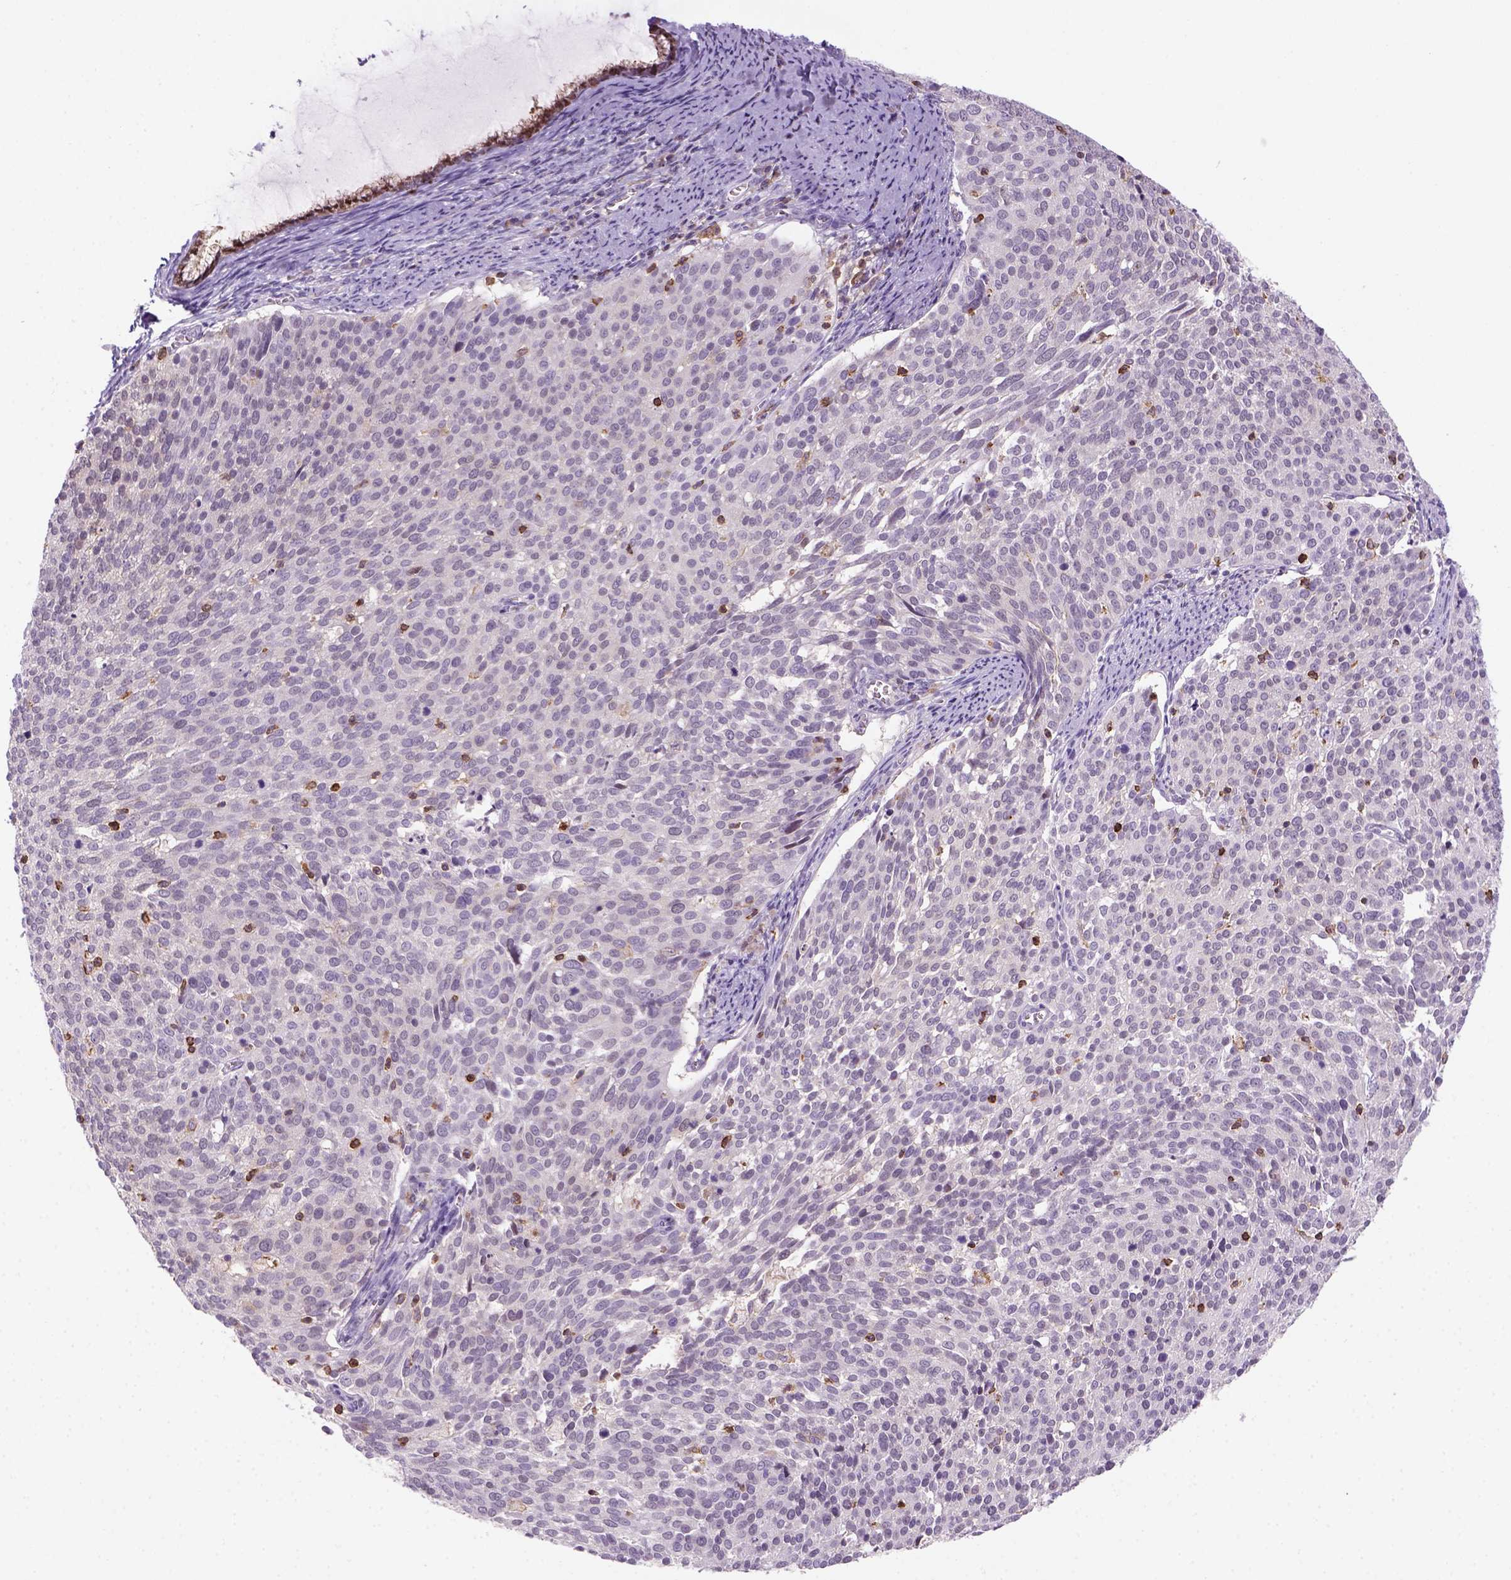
{"staining": {"intensity": "negative", "quantity": "none", "location": "none"}, "tissue": "cervical cancer", "cell_type": "Tumor cells", "image_type": "cancer", "snomed": [{"axis": "morphology", "description": "Squamous cell carcinoma, NOS"}, {"axis": "topography", "description": "Cervix"}], "caption": "DAB immunohistochemical staining of cervical squamous cell carcinoma exhibits no significant positivity in tumor cells.", "gene": "GOT1", "patient": {"sex": "female", "age": 39}}